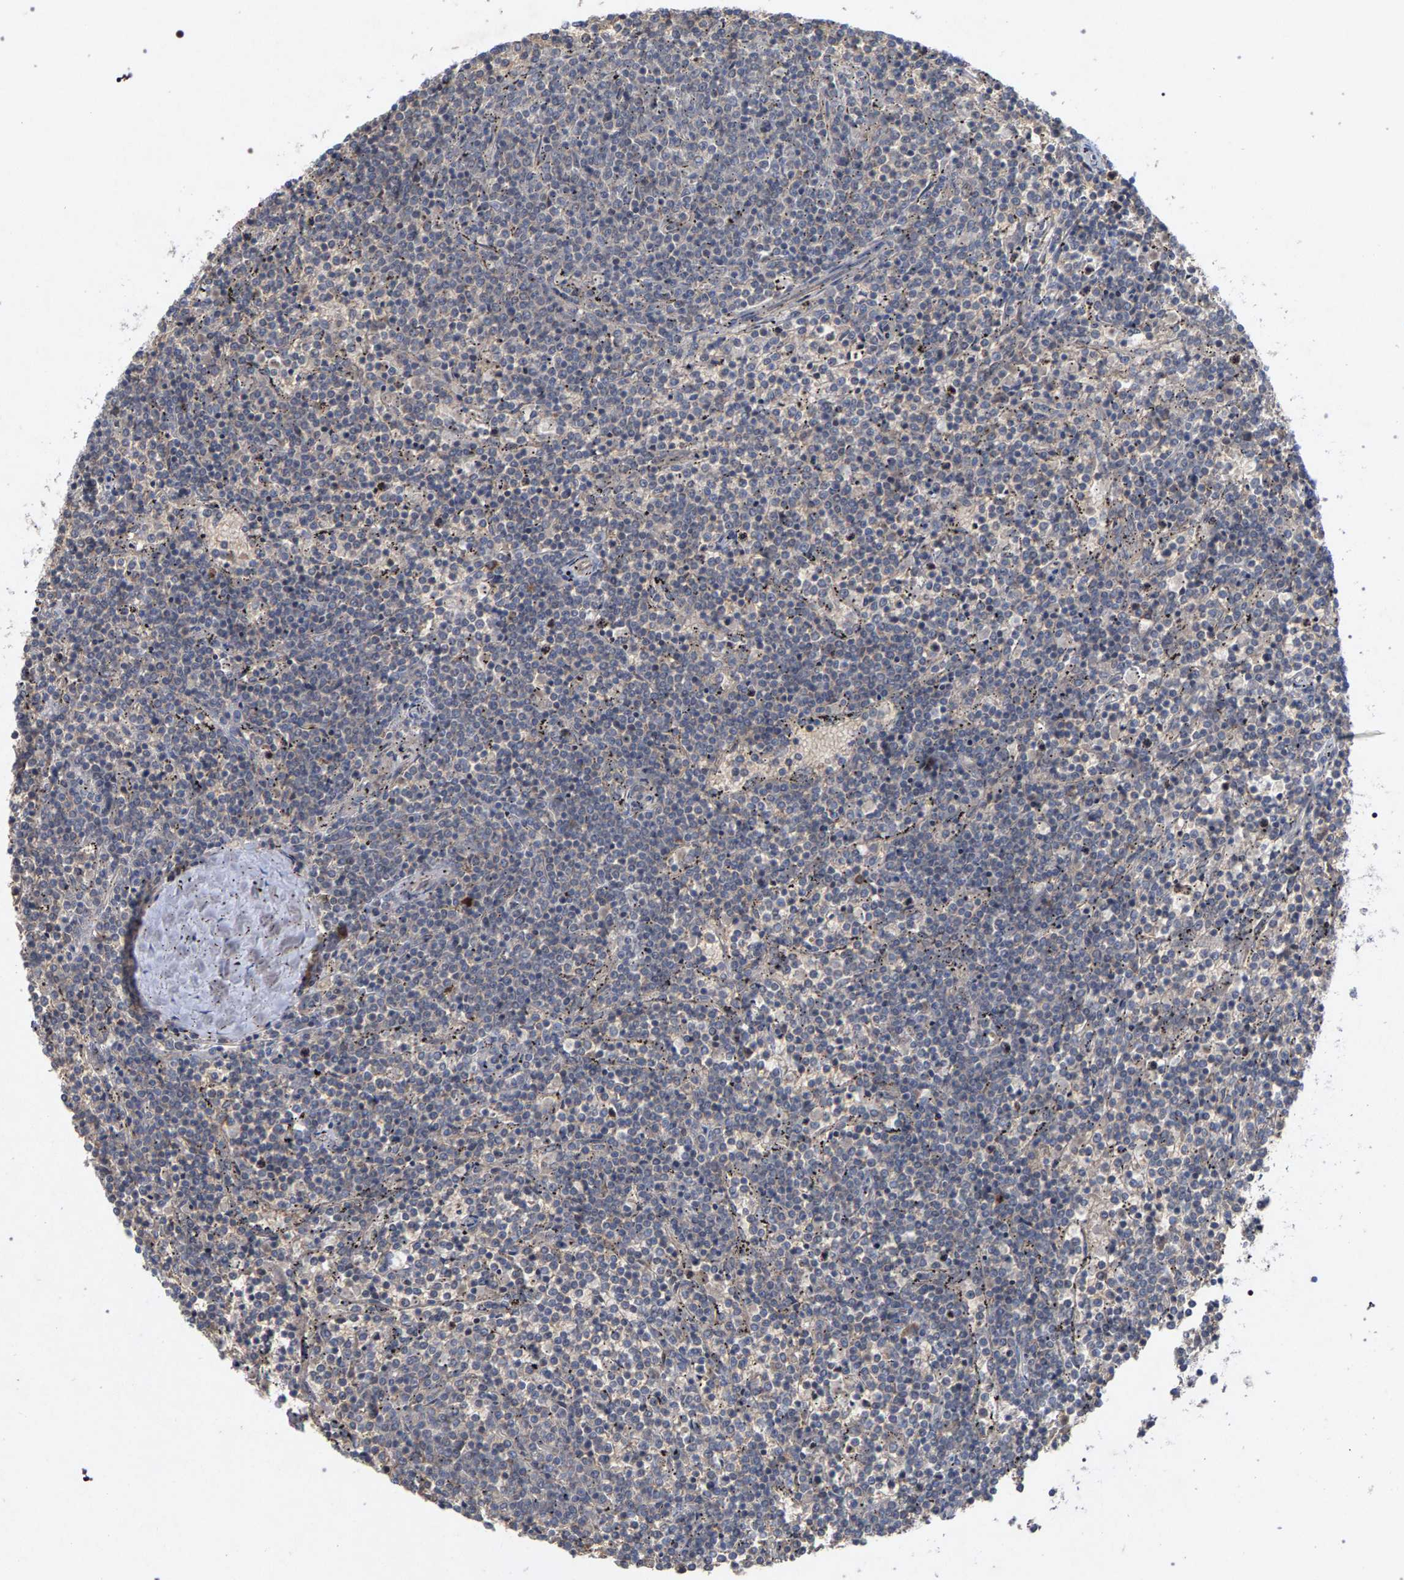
{"staining": {"intensity": "negative", "quantity": "none", "location": "none"}, "tissue": "lymphoma", "cell_type": "Tumor cells", "image_type": "cancer", "snomed": [{"axis": "morphology", "description": "Malignant lymphoma, non-Hodgkin's type, Low grade"}, {"axis": "topography", "description": "Spleen"}], "caption": "High magnification brightfield microscopy of lymphoma stained with DAB (3,3'-diaminobenzidine) (brown) and counterstained with hematoxylin (blue): tumor cells show no significant expression.", "gene": "SLC4A4", "patient": {"sex": "female", "age": 50}}